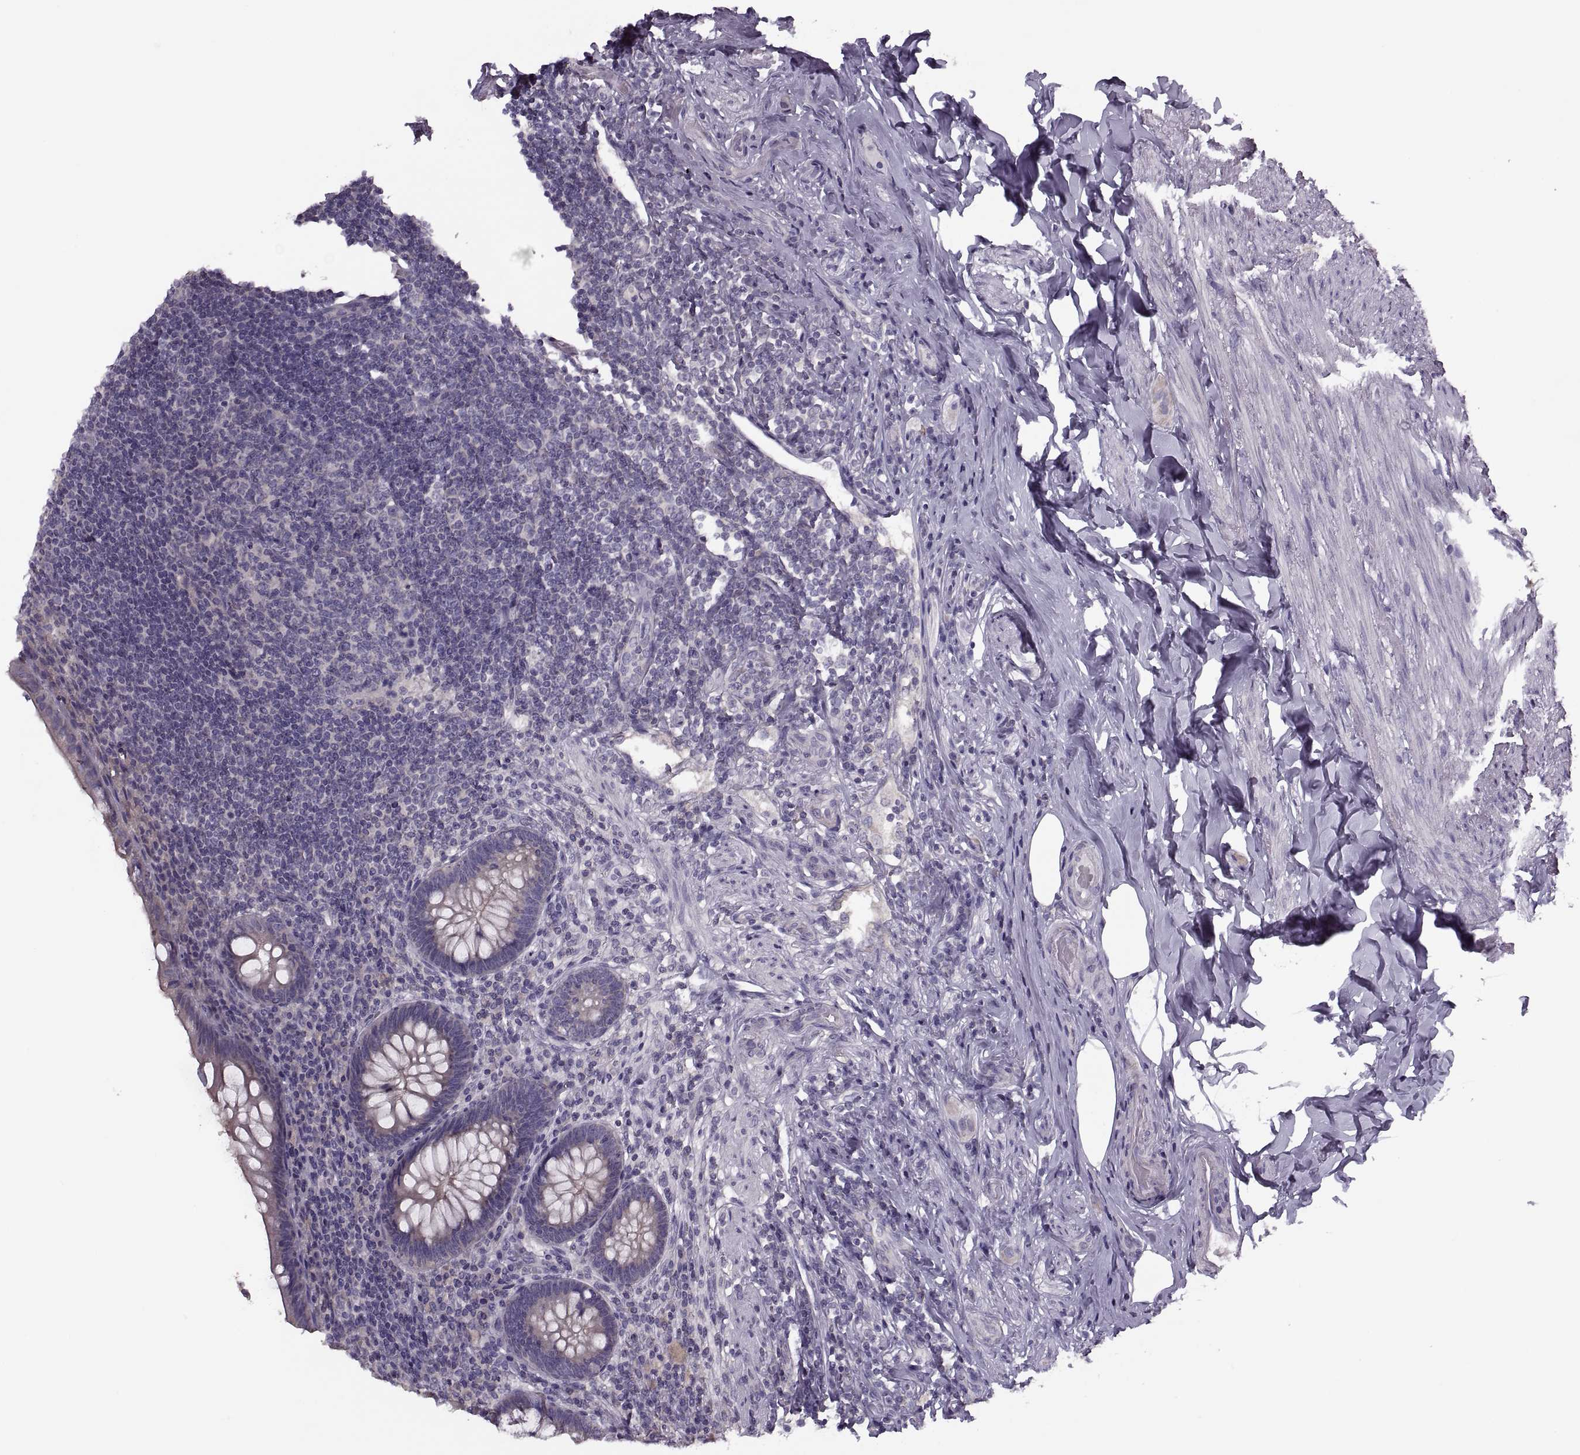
{"staining": {"intensity": "negative", "quantity": "none", "location": "none"}, "tissue": "appendix", "cell_type": "Glandular cells", "image_type": "normal", "snomed": [{"axis": "morphology", "description": "Normal tissue, NOS"}, {"axis": "topography", "description": "Appendix"}], "caption": "The histopathology image exhibits no significant positivity in glandular cells of appendix.", "gene": "PRSS54", "patient": {"sex": "male", "age": 47}}